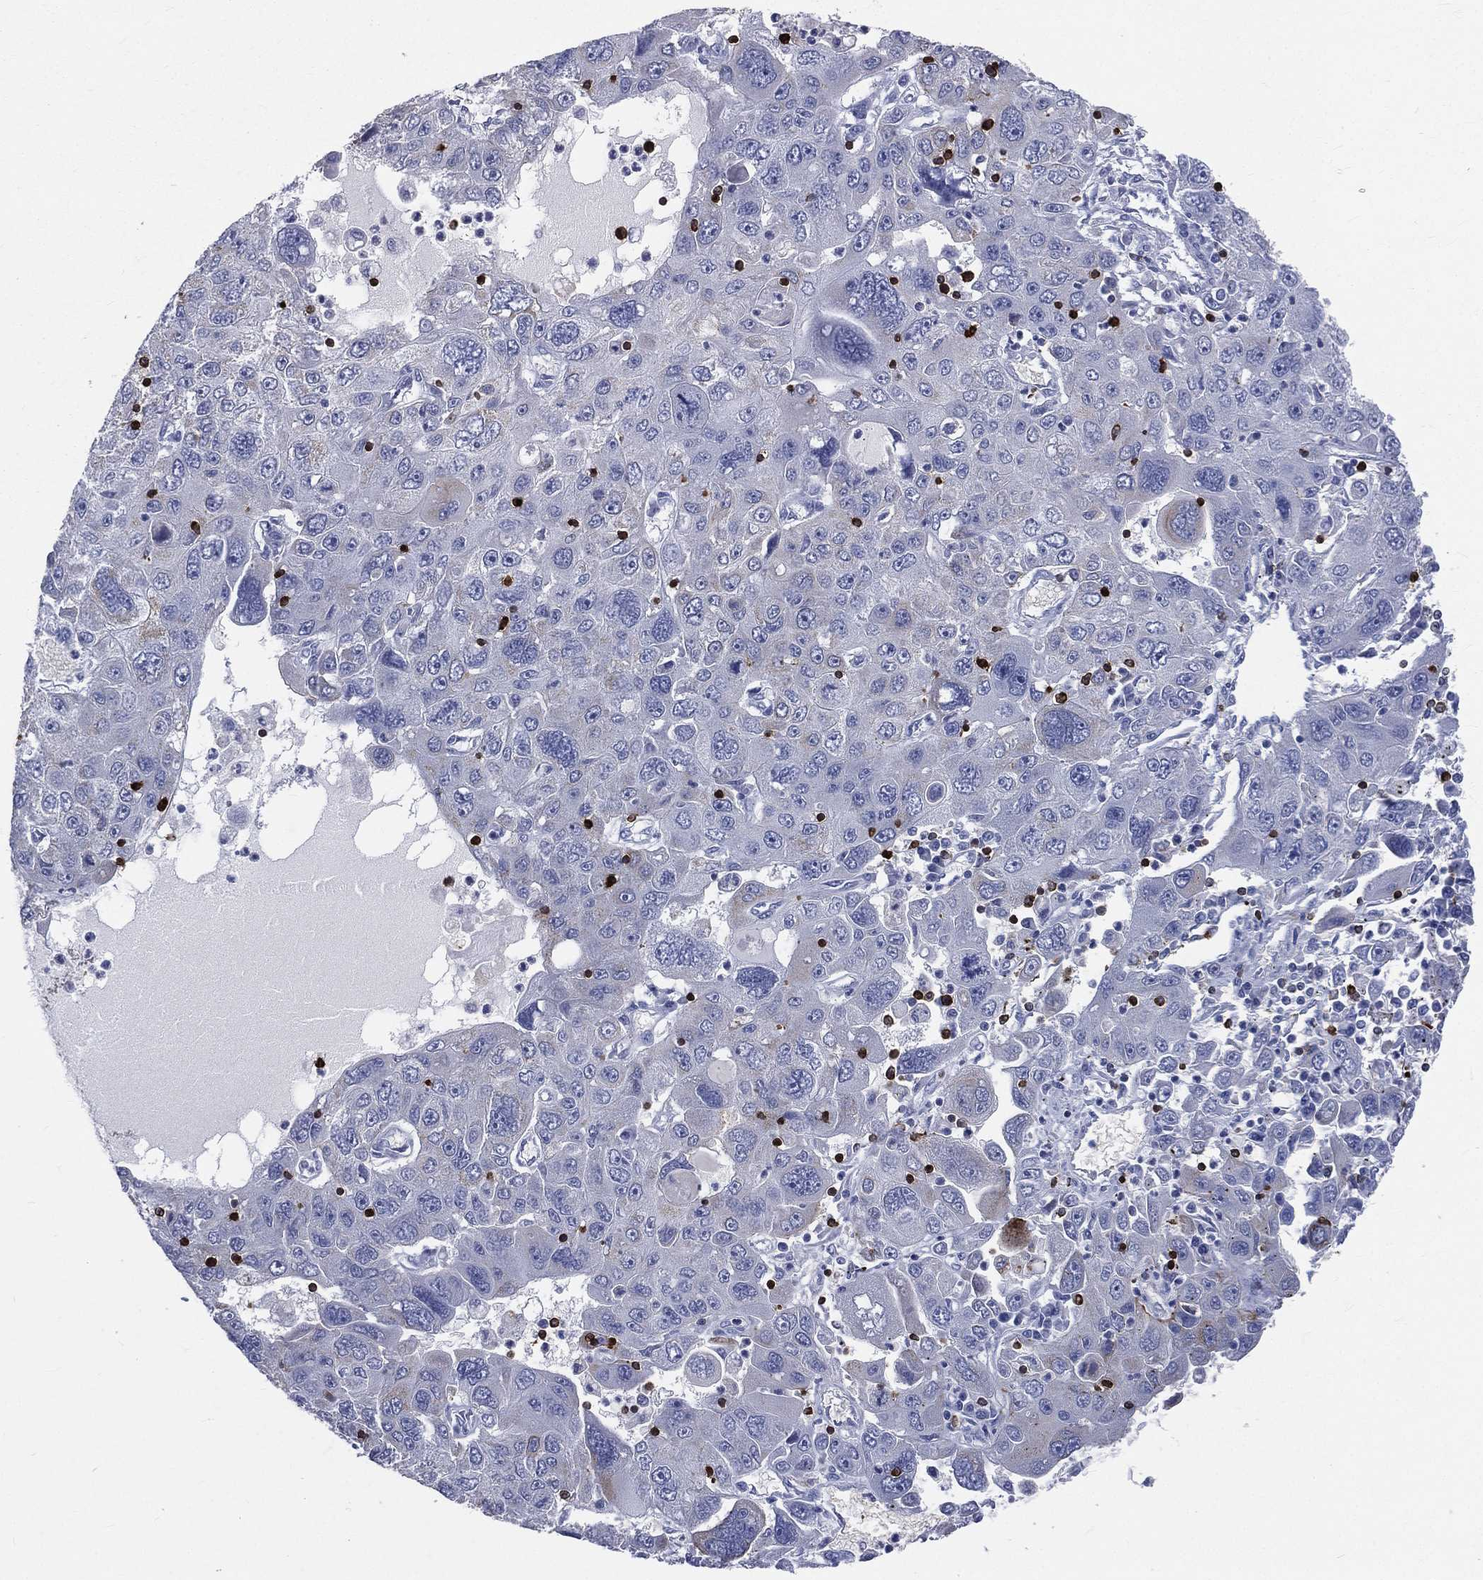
{"staining": {"intensity": "negative", "quantity": "none", "location": "none"}, "tissue": "stomach cancer", "cell_type": "Tumor cells", "image_type": "cancer", "snomed": [{"axis": "morphology", "description": "Adenocarcinoma, NOS"}, {"axis": "topography", "description": "Stomach"}], "caption": "Adenocarcinoma (stomach) was stained to show a protein in brown. There is no significant staining in tumor cells.", "gene": "CTSW", "patient": {"sex": "male", "age": 56}}